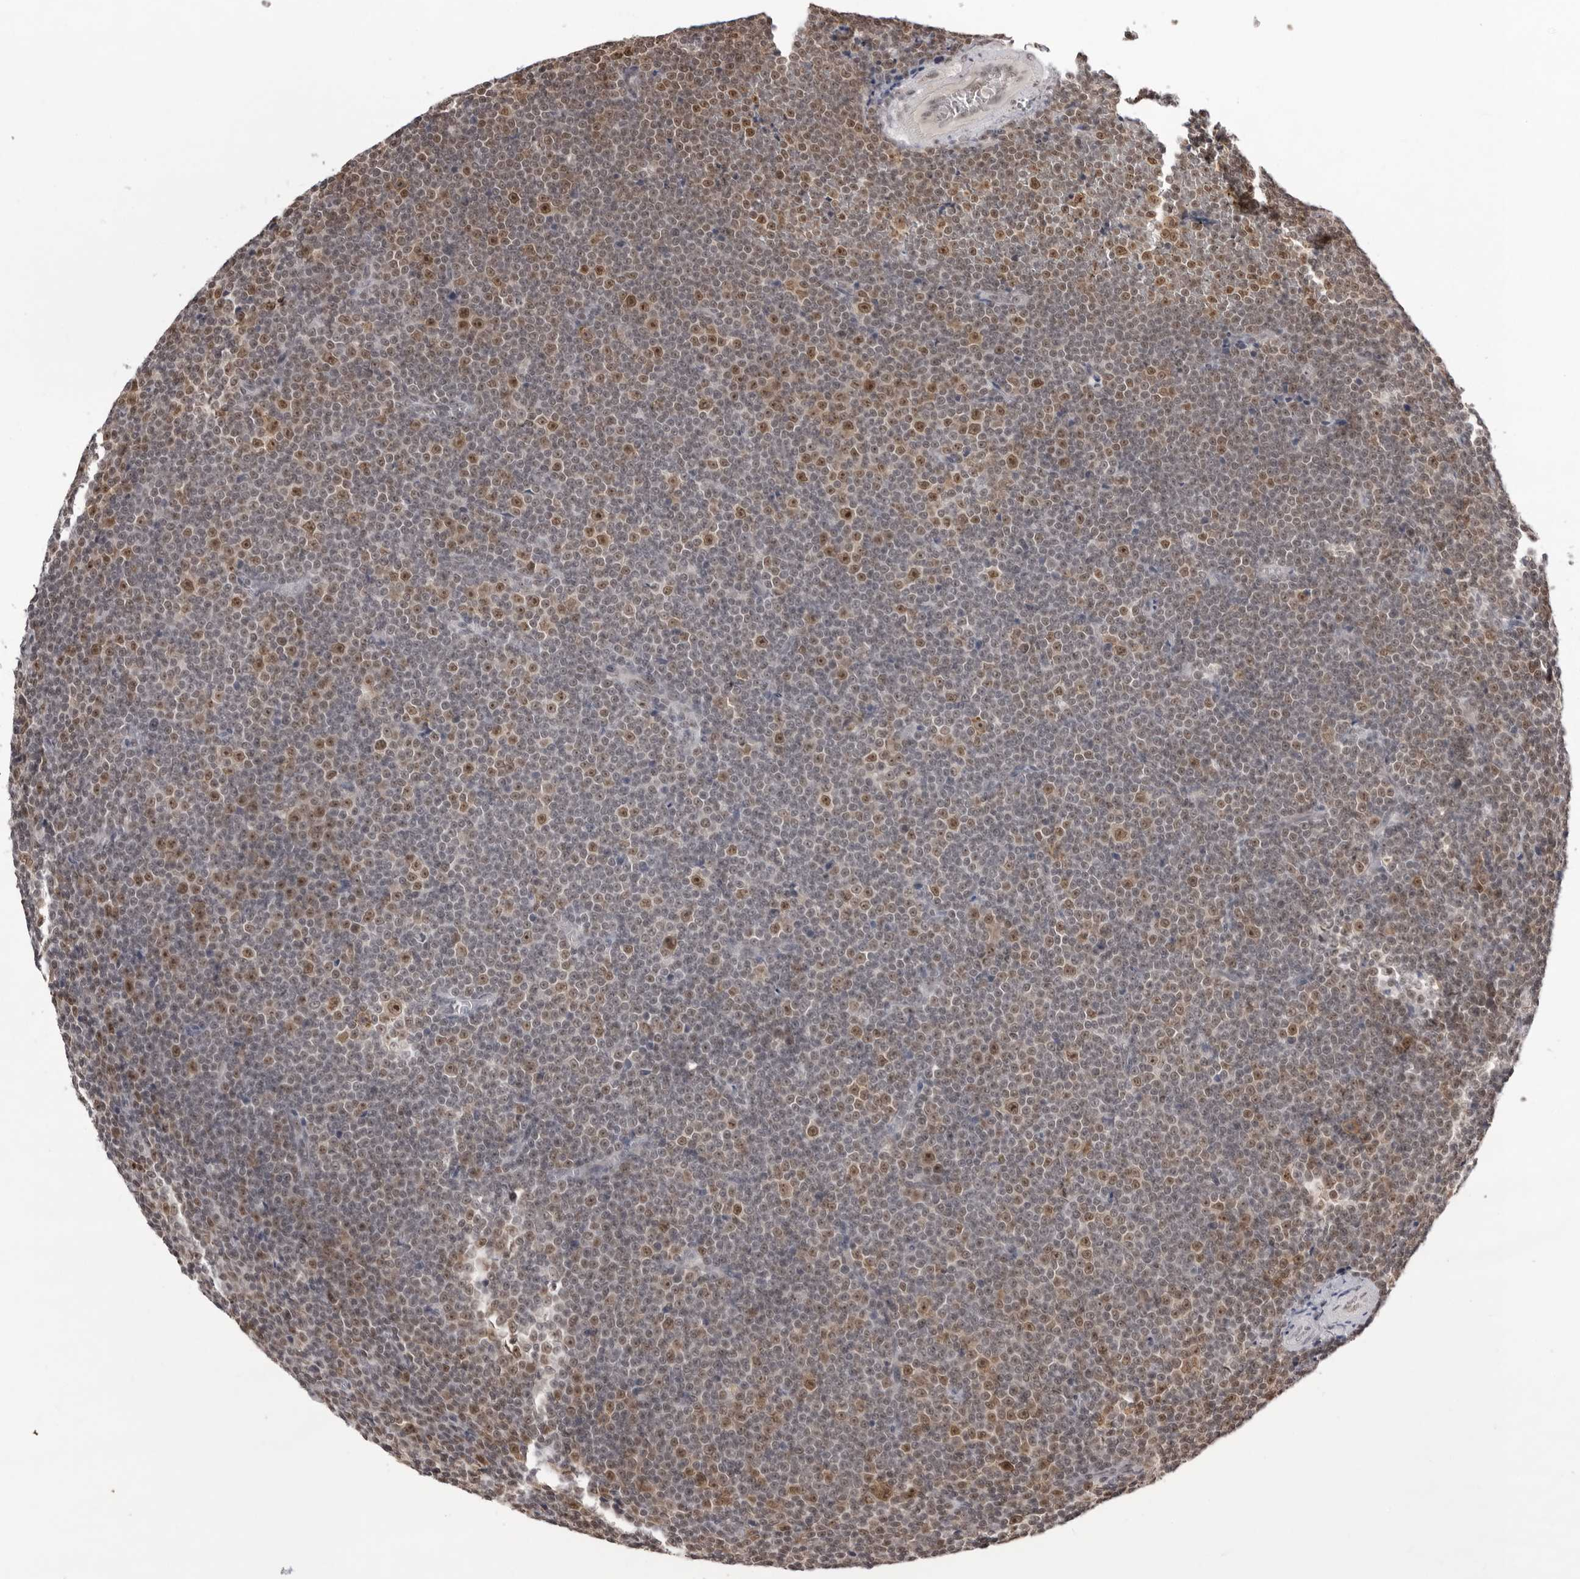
{"staining": {"intensity": "moderate", "quantity": ">75%", "location": "nuclear"}, "tissue": "lymphoma", "cell_type": "Tumor cells", "image_type": "cancer", "snomed": [{"axis": "morphology", "description": "Malignant lymphoma, non-Hodgkin's type, Low grade"}, {"axis": "topography", "description": "Lymph node"}], "caption": "Lymphoma stained for a protein demonstrates moderate nuclear positivity in tumor cells.", "gene": "EXOSC10", "patient": {"sex": "female", "age": 67}}